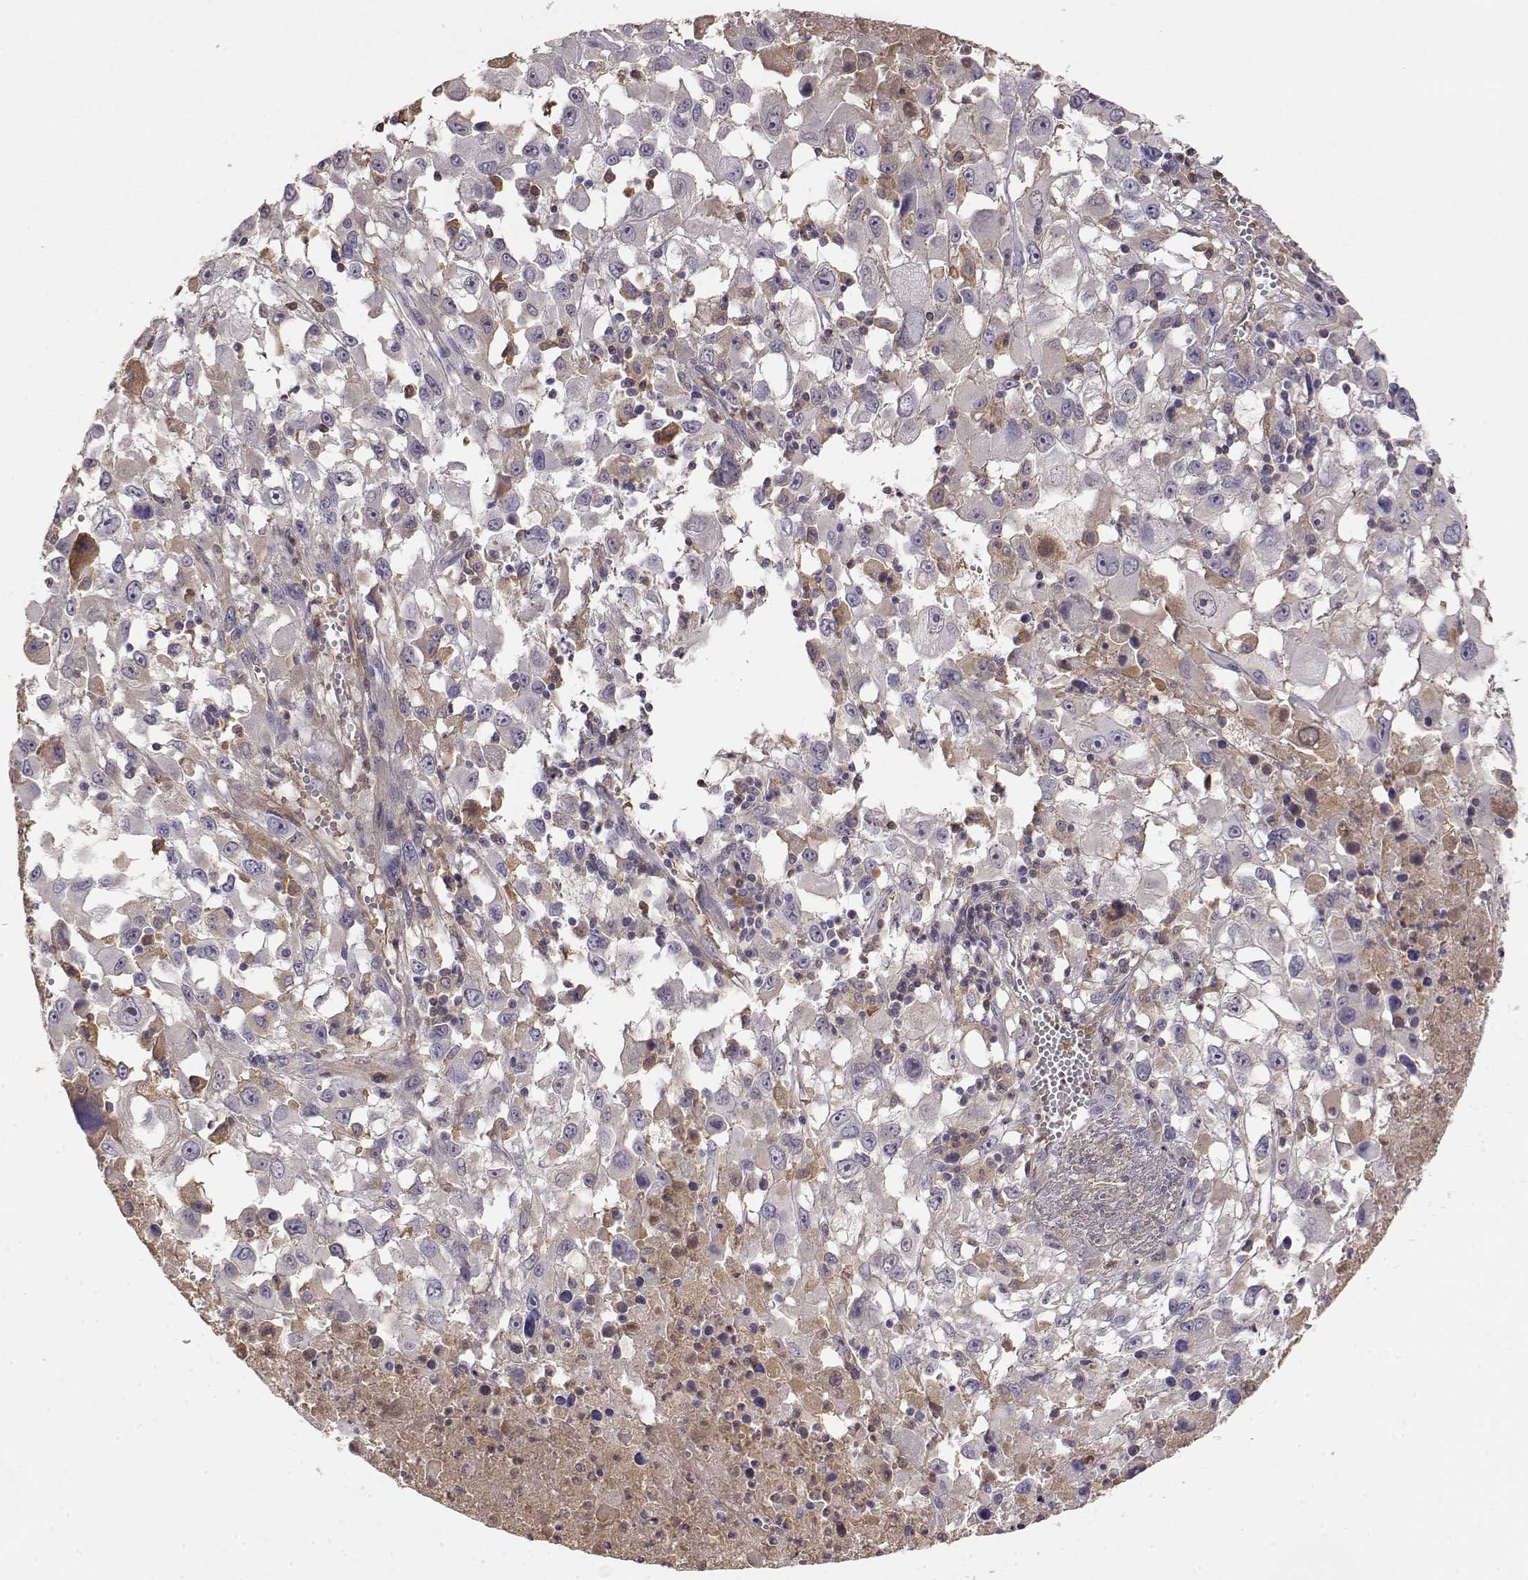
{"staining": {"intensity": "weak", "quantity": "<25%", "location": "cytoplasmic/membranous"}, "tissue": "melanoma", "cell_type": "Tumor cells", "image_type": "cancer", "snomed": [{"axis": "morphology", "description": "Malignant melanoma, Metastatic site"}, {"axis": "topography", "description": "Soft tissue"}], "caption": "High power microscopy image of an IHC micrograph of malignant melanoma (metastatic site), revealing no significant positivity in tumor cells.", "gene": "TACR1", "patient": {"sex": "male", "age": 50}}